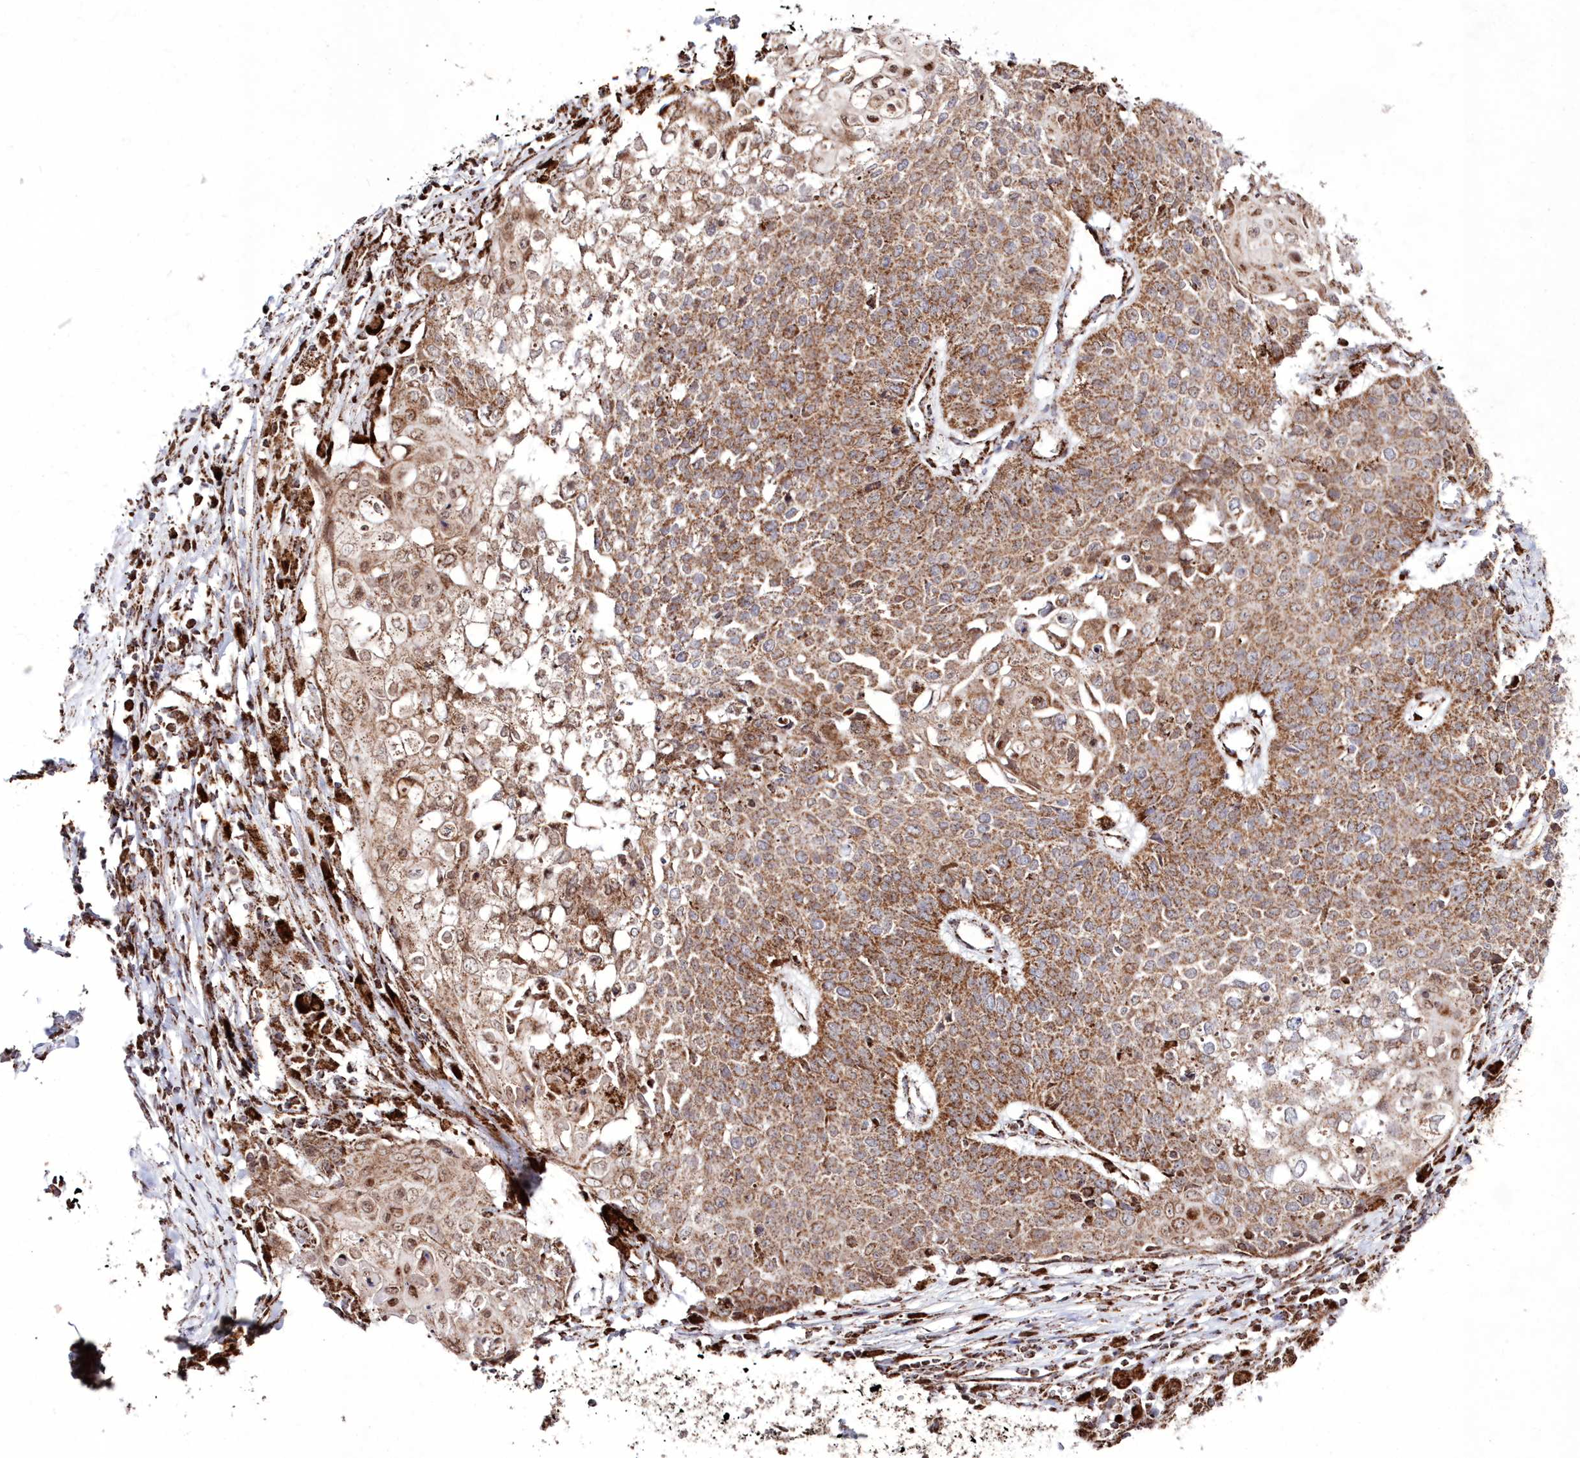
{"staining": {"intensity": "moderate", "quantity": ">75%", "location": "cytoplasmic/membranous"}, "tissue": "cervical cancer", "cell_type": "Tumor cells", "image_type": "cancer", "snomed": [{"axis": "morphology", "description": "Squamous cell carcinoma, NOS"}, {"axis": "topography", "description": "Cervix"}], "caption": "This image displays cervical cancer (squamous cell carcinoma) stained with immunohistochemistry to label a protein in brown. The cytoplasmic/membranous of tumor cells show moderate positivity for the protein. Nuclei are counter-stained blue.", "gene": "HADHB", "patient": {"sex": "female", "age": 39}}